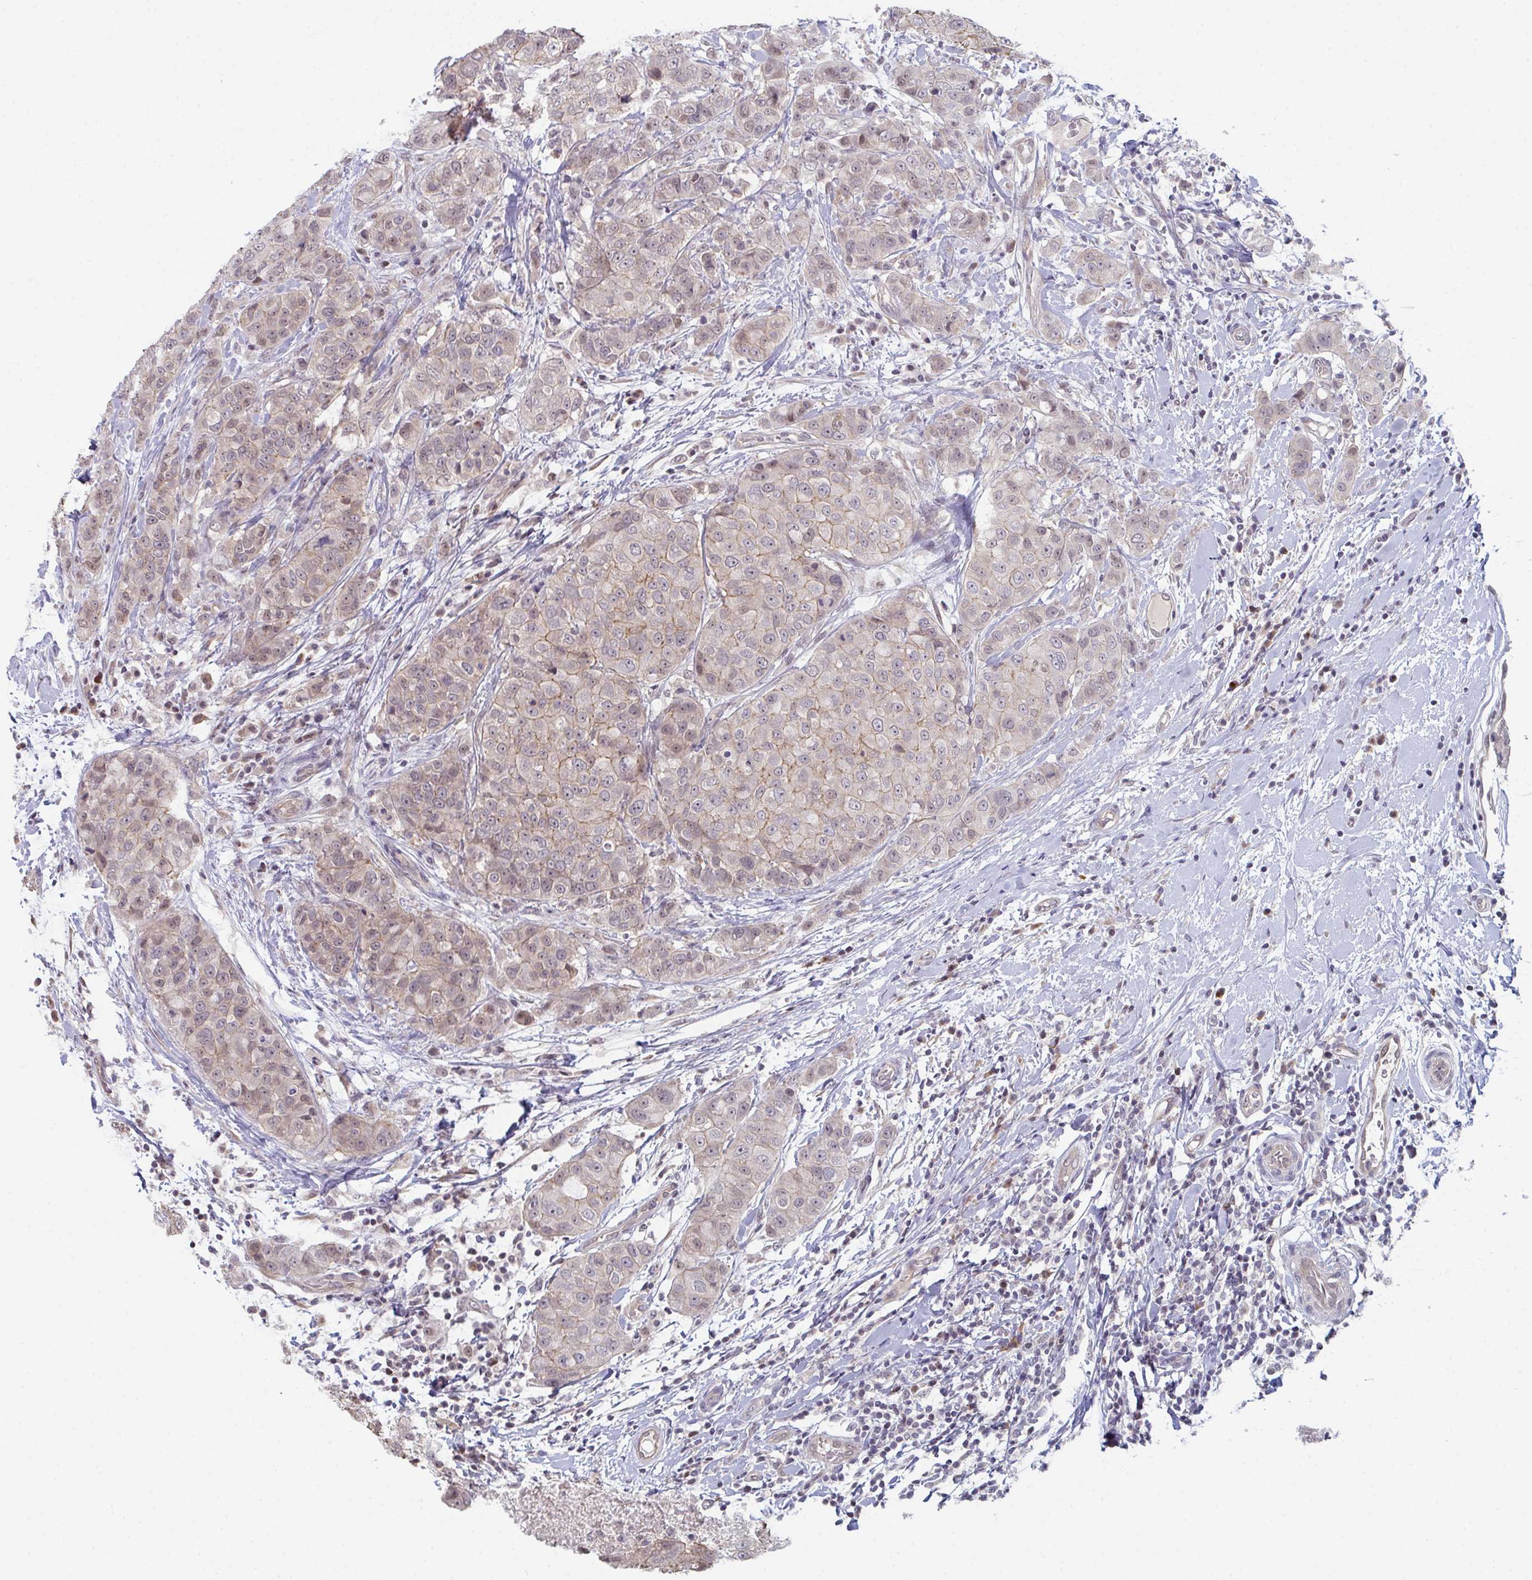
{"staining": {"intensity": "moderate", "quantity": "25%-75%", "location": "cytoplasmic/membranous"}, "tissue": "breast cancer", "cell_type": "Tumor cells", "image_type": "cancer", "snomed": [{"axis": "morphology", "description": "Duct carcinoma"}, {"axis": "topography", "description": "Breast"}], "caption": "Breast cancer (invasive ductal carcinoma) stained with IHC displays moderate cytoplasmic/membranous staining in approximately 25%-75% of tumor cells. The staining is performed using DAB (3,3'-diaminobenzidine) brown chromogen to label protein expression. The nuclei are counter-stained blue using hematoxylin.", "gene": "ZNF214", "patient": {"sex": "female", "age": 27}}